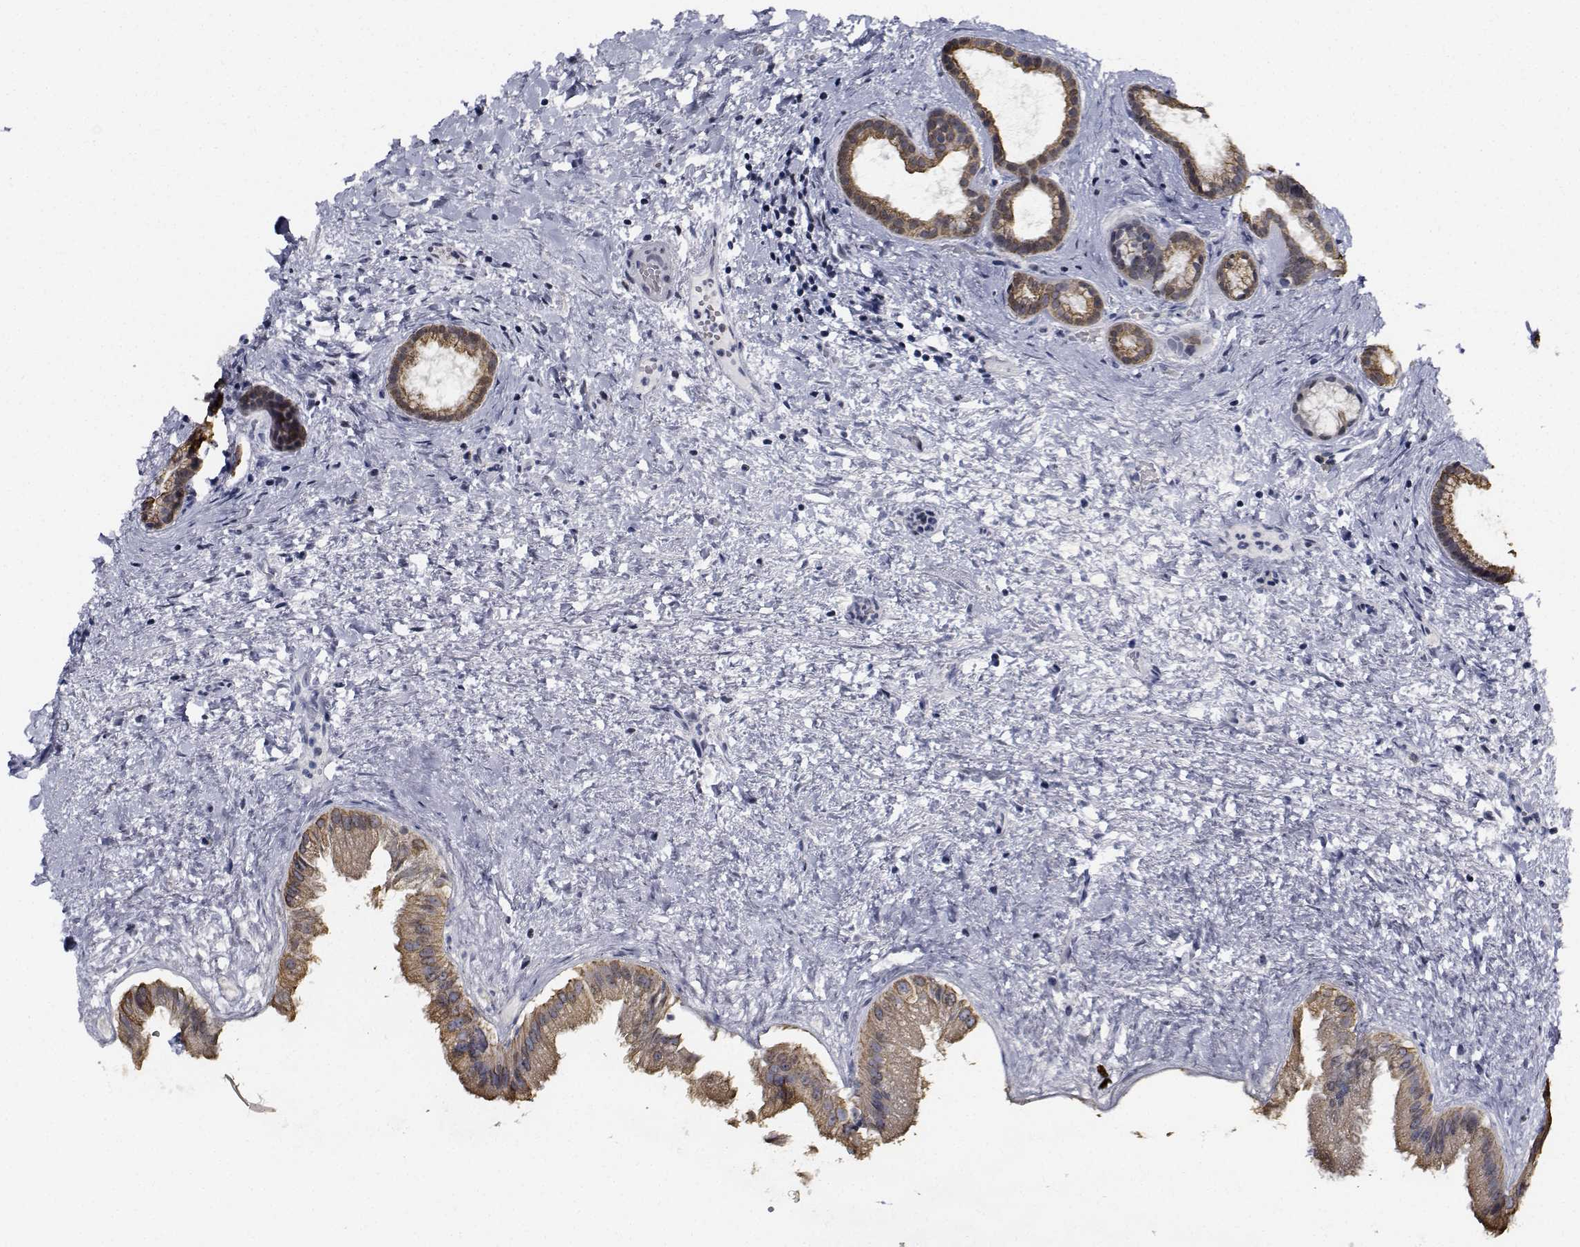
{"staining": {"intensity": "moderate", "quantity": ">75%", "location": "cytoplasmic/membranous"}, "tissue": "gallbladder", "cell_type": "Glandular cells", "image_type": "normal", "snomed": [{"axis": "morphology", "description": "Normal tissue, NOS"}, {"axis": "topography", "description": "Gallbladder"}], "caption": "Glandular cells show medium levels of moderate cytoplasmic/membranous positivity in approximately >75% of cells in normal gallbladder.", "gene": "NVL", "patient": {"sex": "male", "age": 70}}